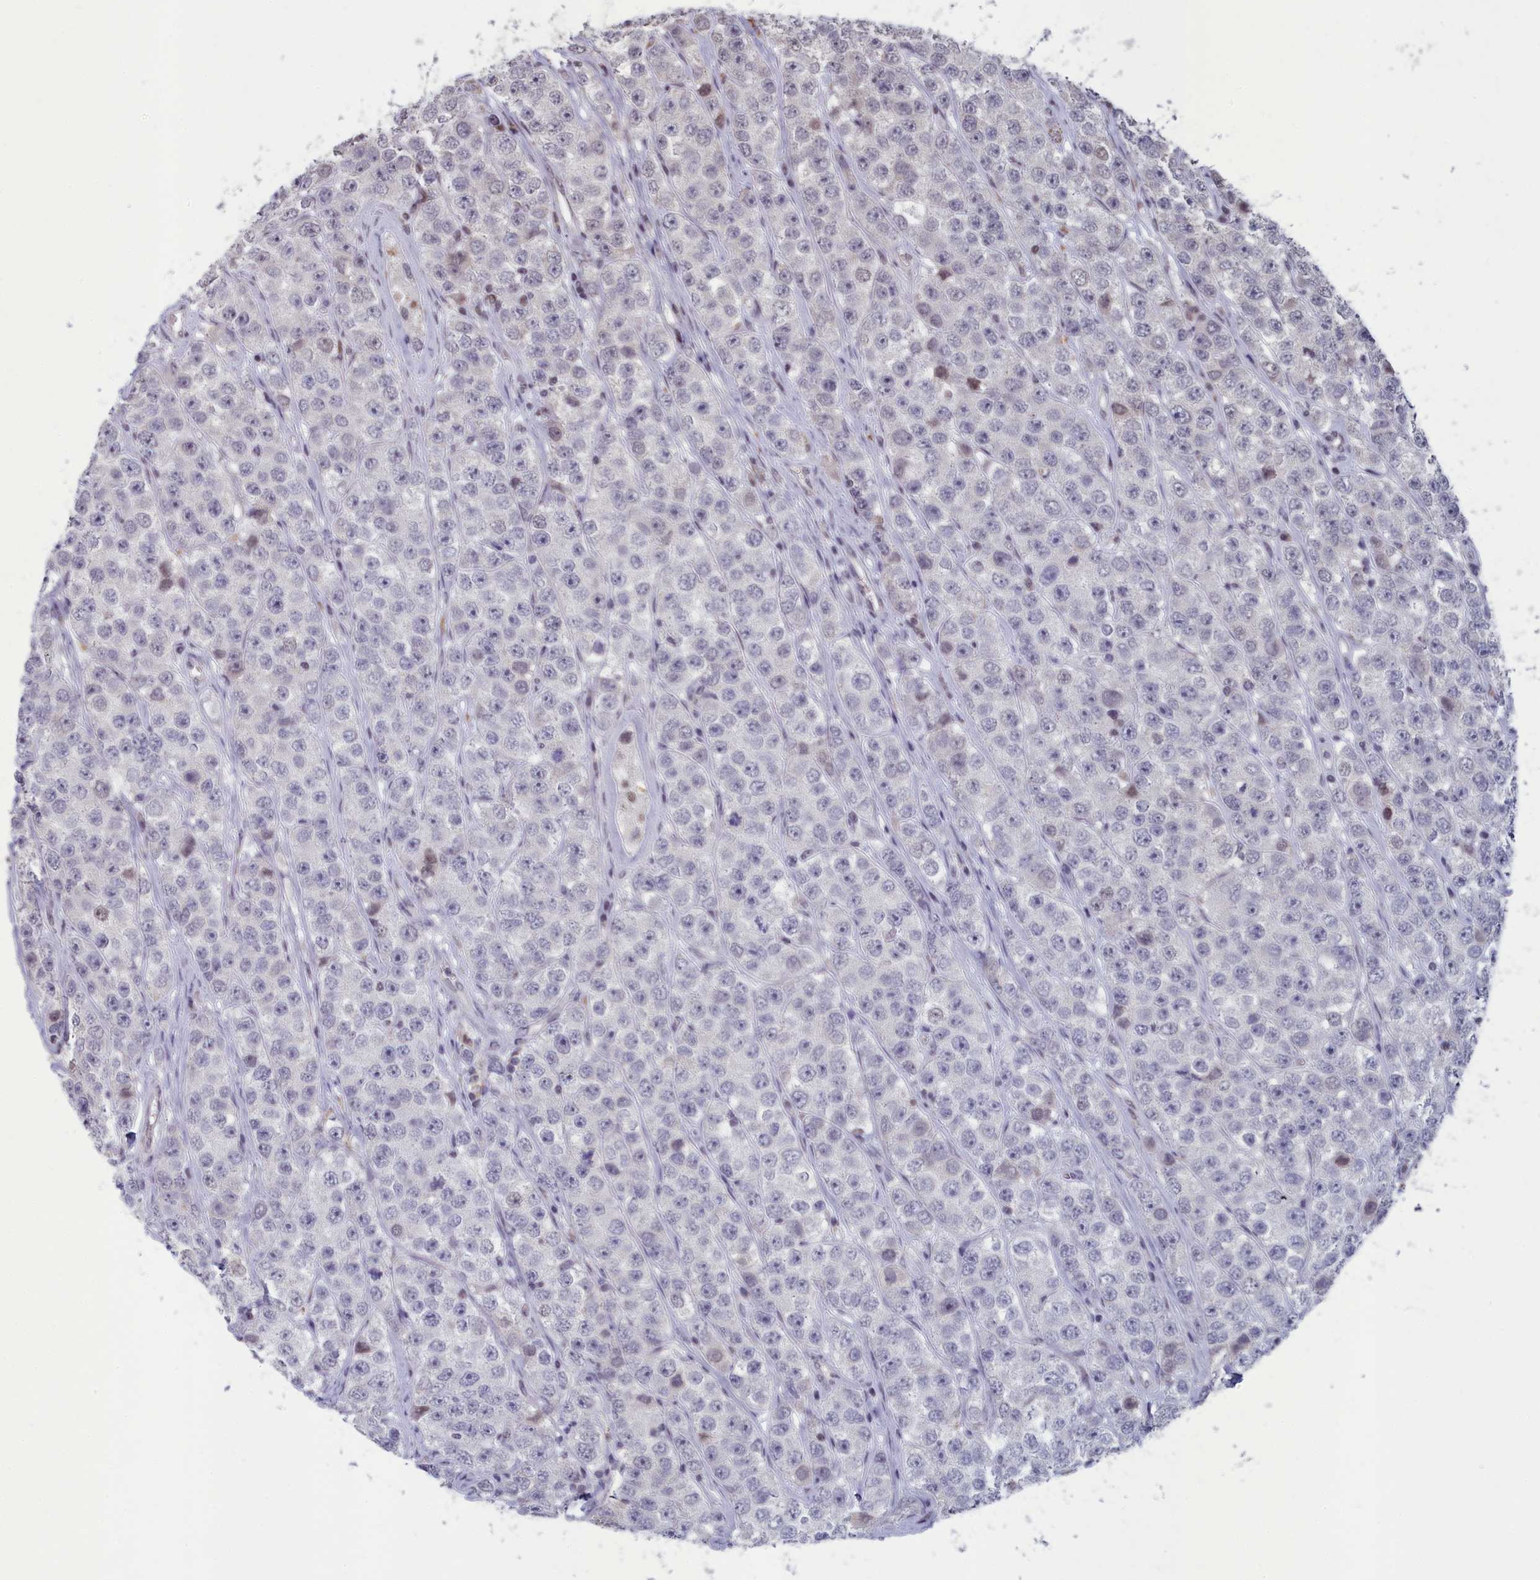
{"staining": {"intensity": "negative", "quantity": "none", "location": "none"}, "tissue": "testis cancer", "cell_type": "Tumor cells", "image_type": "cancer", "snomed": [{"axis": "morphology", "description": "Seminoma, NOS"}, {"axis": "topography", "description": "Testis"}], "caption": "Immunohistochemistry (IHC) micrograph of neoplastic tissue: testis cancer (seminoma) stained with DAB (3,3'-diaminobenzidine) exhibits no significant protein staining in tumor cells. Brightfield microscopy of immunohistochemistry stained with DAB (3,3'-diaminobenzidine) (brown) and hematoxylin (blue), captured at high magnification.", "gene": "MT-CO3", "patient": {"sex": "male", "age": 28}}